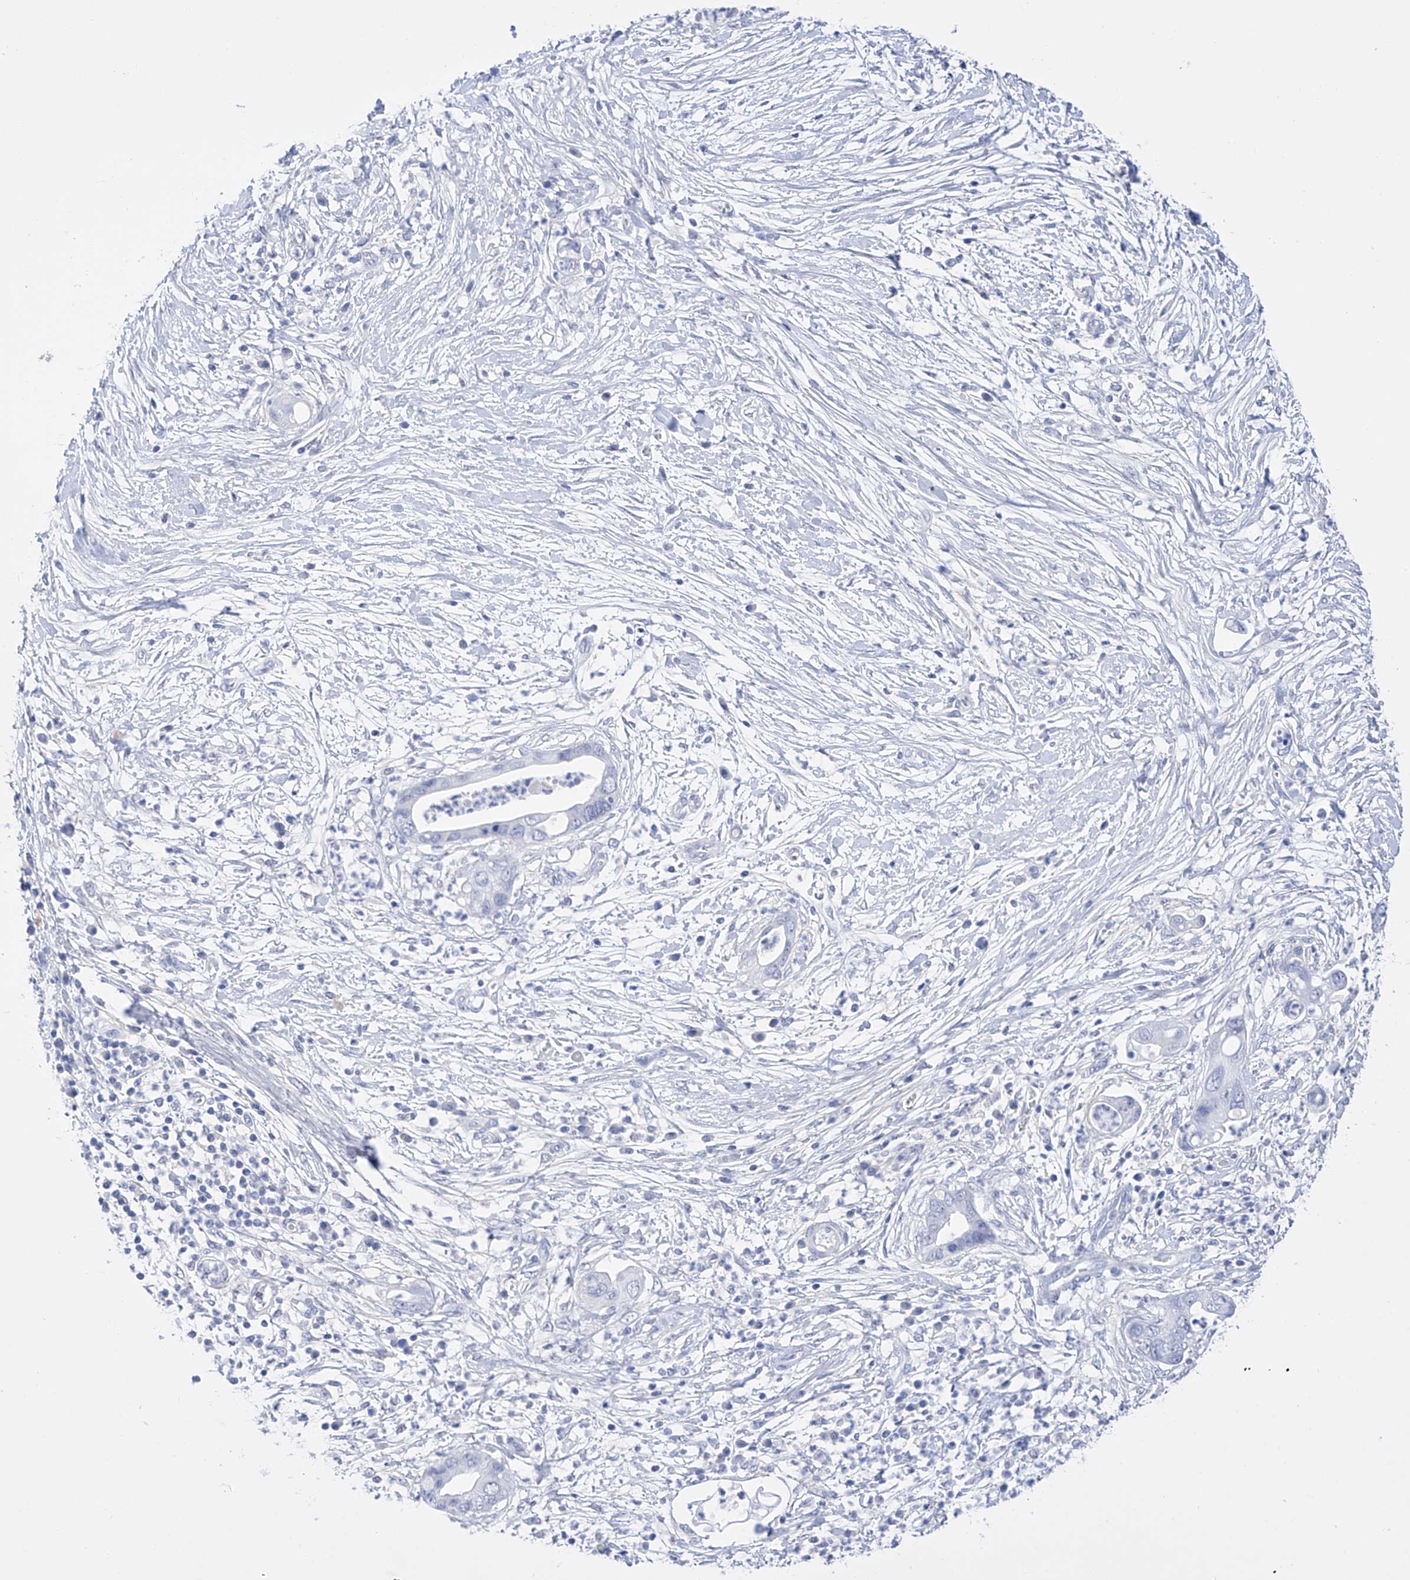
{"staining": {"intensity": "negative", "quantity": "none", "location": "none"}, "tissue": "pancreatic cancer", "cell_type": "Tumor cells", "image_type": "cancer", "snomed": [{"axis": "morphology", "description": "Adenocarcinoma, NOS"}, {"axis": "topography", "description": "Pancreas"}], "caption": "Immunohistochemistry (IHC) of human adenocarcinoma (pancreatic) demonstrates no staining in tumor cells.", "gene": "FLG", "patient": {"sex": "male", "age": 75}}